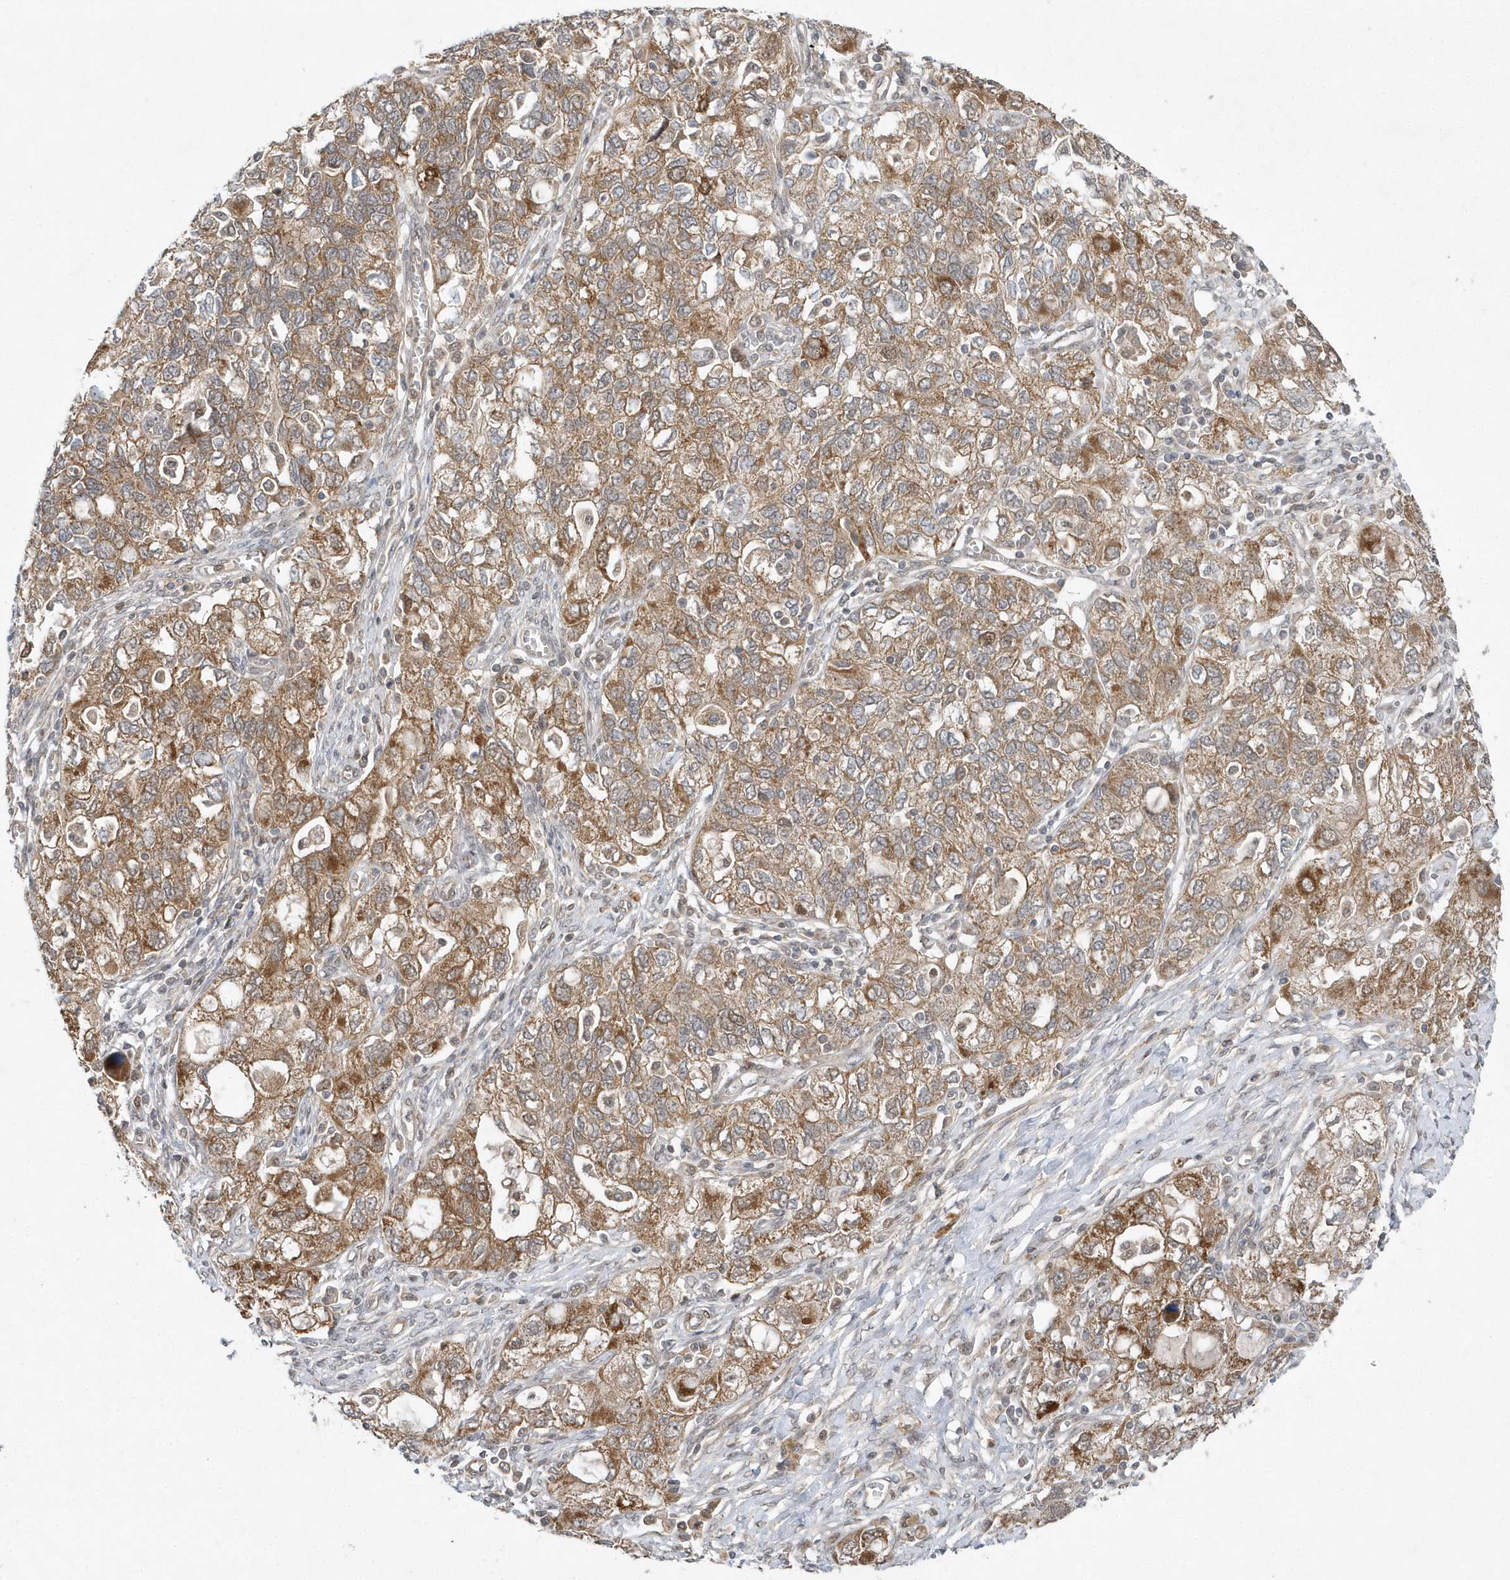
{"staining": {"intensity": "moderate", "quantity": ">75%", "location": "cytoplasmic/membranous"}, "tissue": "ovarian cancer", "cell_type": "Tumor cells", "image_type": "cancer", "snomed": [{"axis": "morphology", "description": "Carcinoma, NOS"}, {"axis": "morphology", "description": "Cystadenocarcinoma, serous, NOS"}, {"axis": "topography", "description": "Ovary"}], "caption": "Tumor cells exhibit medium levels of moderate cytoplasmic/membranous positivity in about >75% of cells in ovarian cancer.", "gene": "MXI1", "patient": {"sex": "female", "age": 69}}